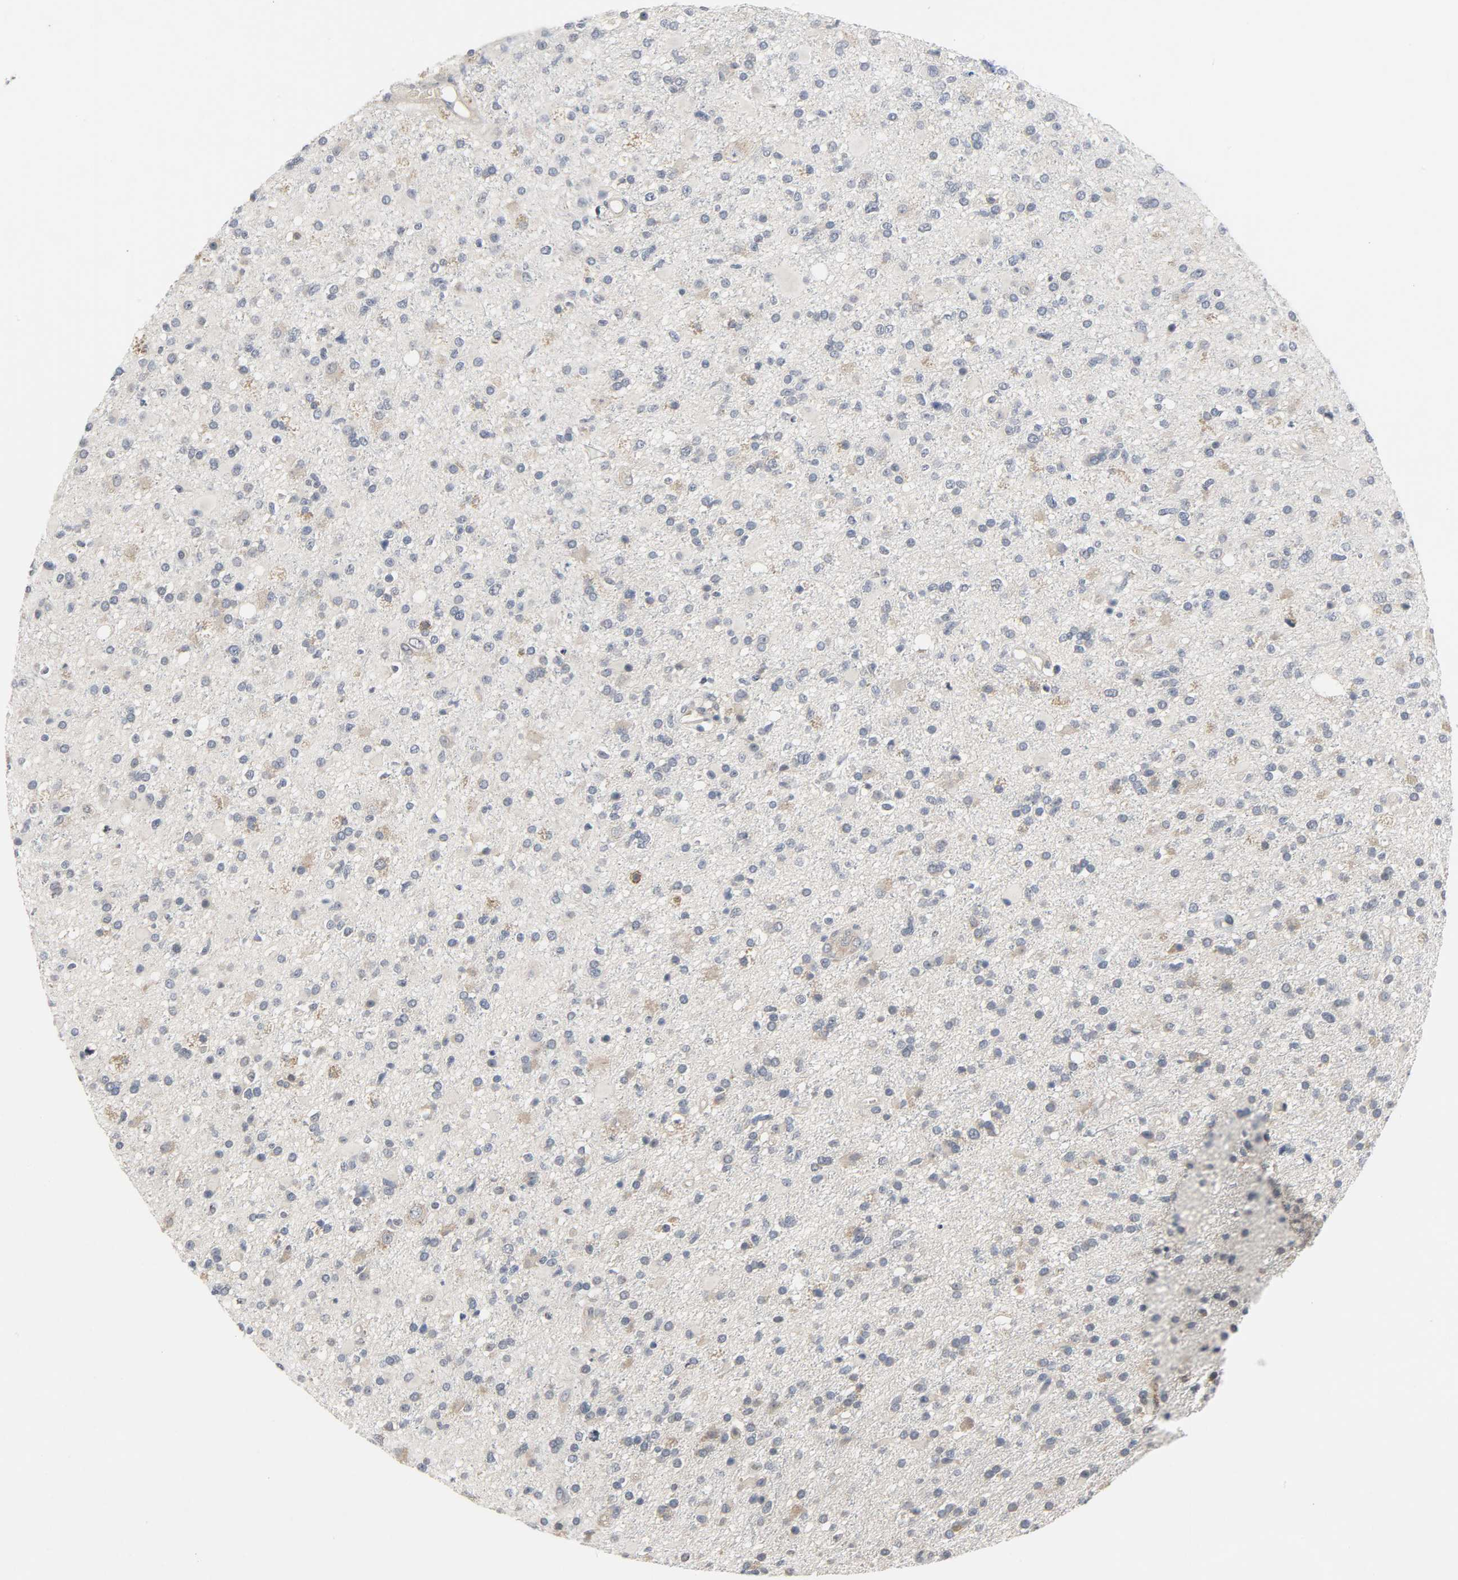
{"staining": {"intensity": "weak", "quantity": "25%-75%", "location": "cytoplasmic/membranous"}, "tissue": "glioma", "cell_type": "Tumor cells", "image_type": "cancer", "snomed": [{"axis": "morphology", "description": "Glioma, malignant, High grade"}, {"axis": "topography", "description": "Brain"}], "caption": "Immunohistochemical staining of human malignant high-grade glioma displays low levels of weak cytoplasmic/membranous expression in approximately 25%-75% of tumor cells. The staining was performed using DAB, with brown indicating positive protein expression. Nuclei are stained blue with hematoxylin.", "gene": "CD4", "patient": {"sex": "male", "age": 33}}